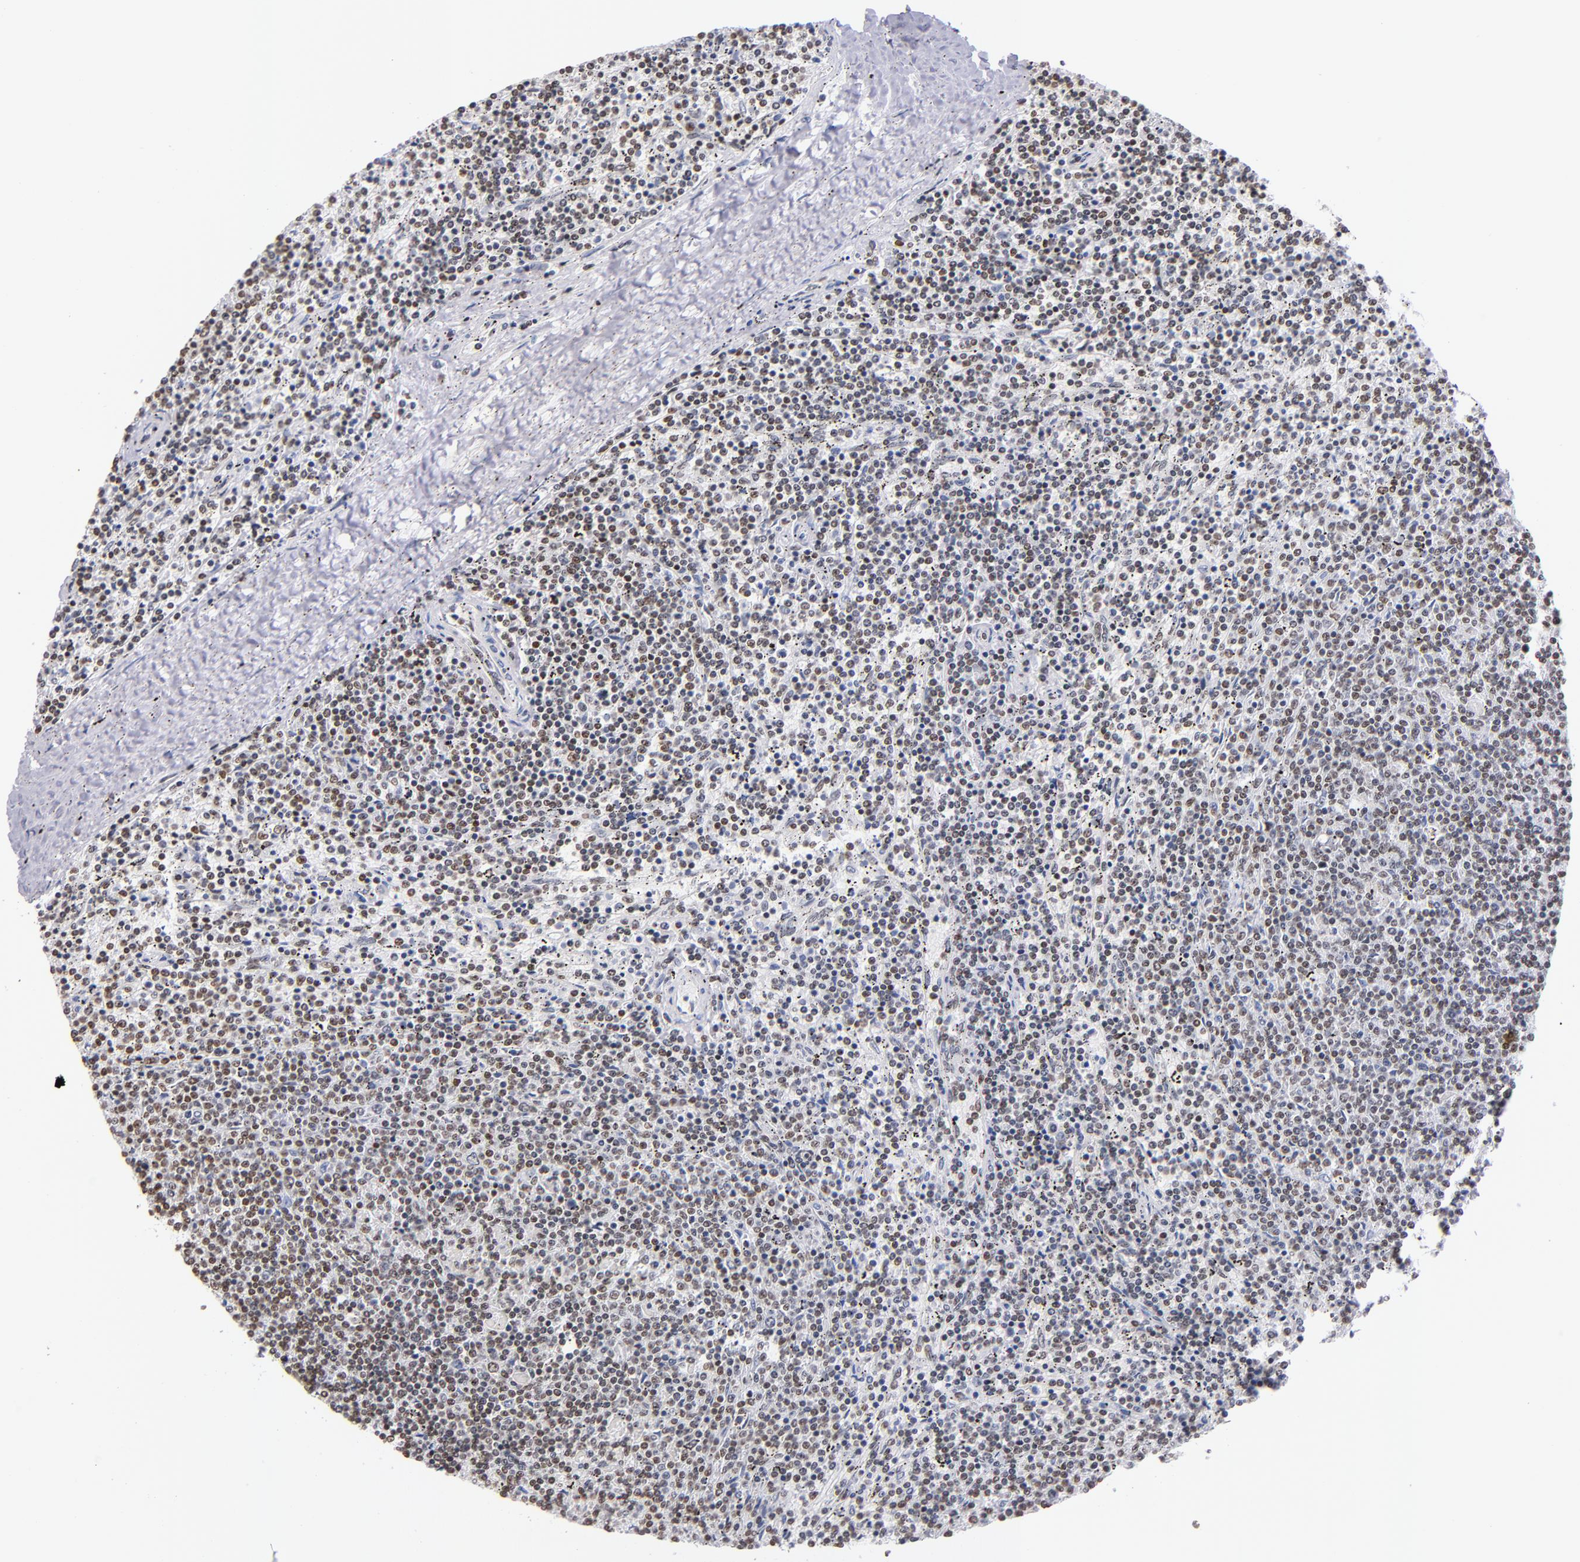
{"staining": {"intensity": "weak", "quantity": "25%-75%", "location": "nuclear"}, "tissue": "lymphoma", "cell_type": "Tumor cells", "image_type": "cancer", "snomed": [{"axis": "morphology", "description": "Malignant lymphoma, non-Hodgkin's type, Low grade"}, {"axis": "topography", "description": "Spleen"}], "caption": "Lymphoma stained with a protein marker reveals weak staining in tumor cells.", "gene": "IFI16", "patient": {"sex": "female", "age": 50}}